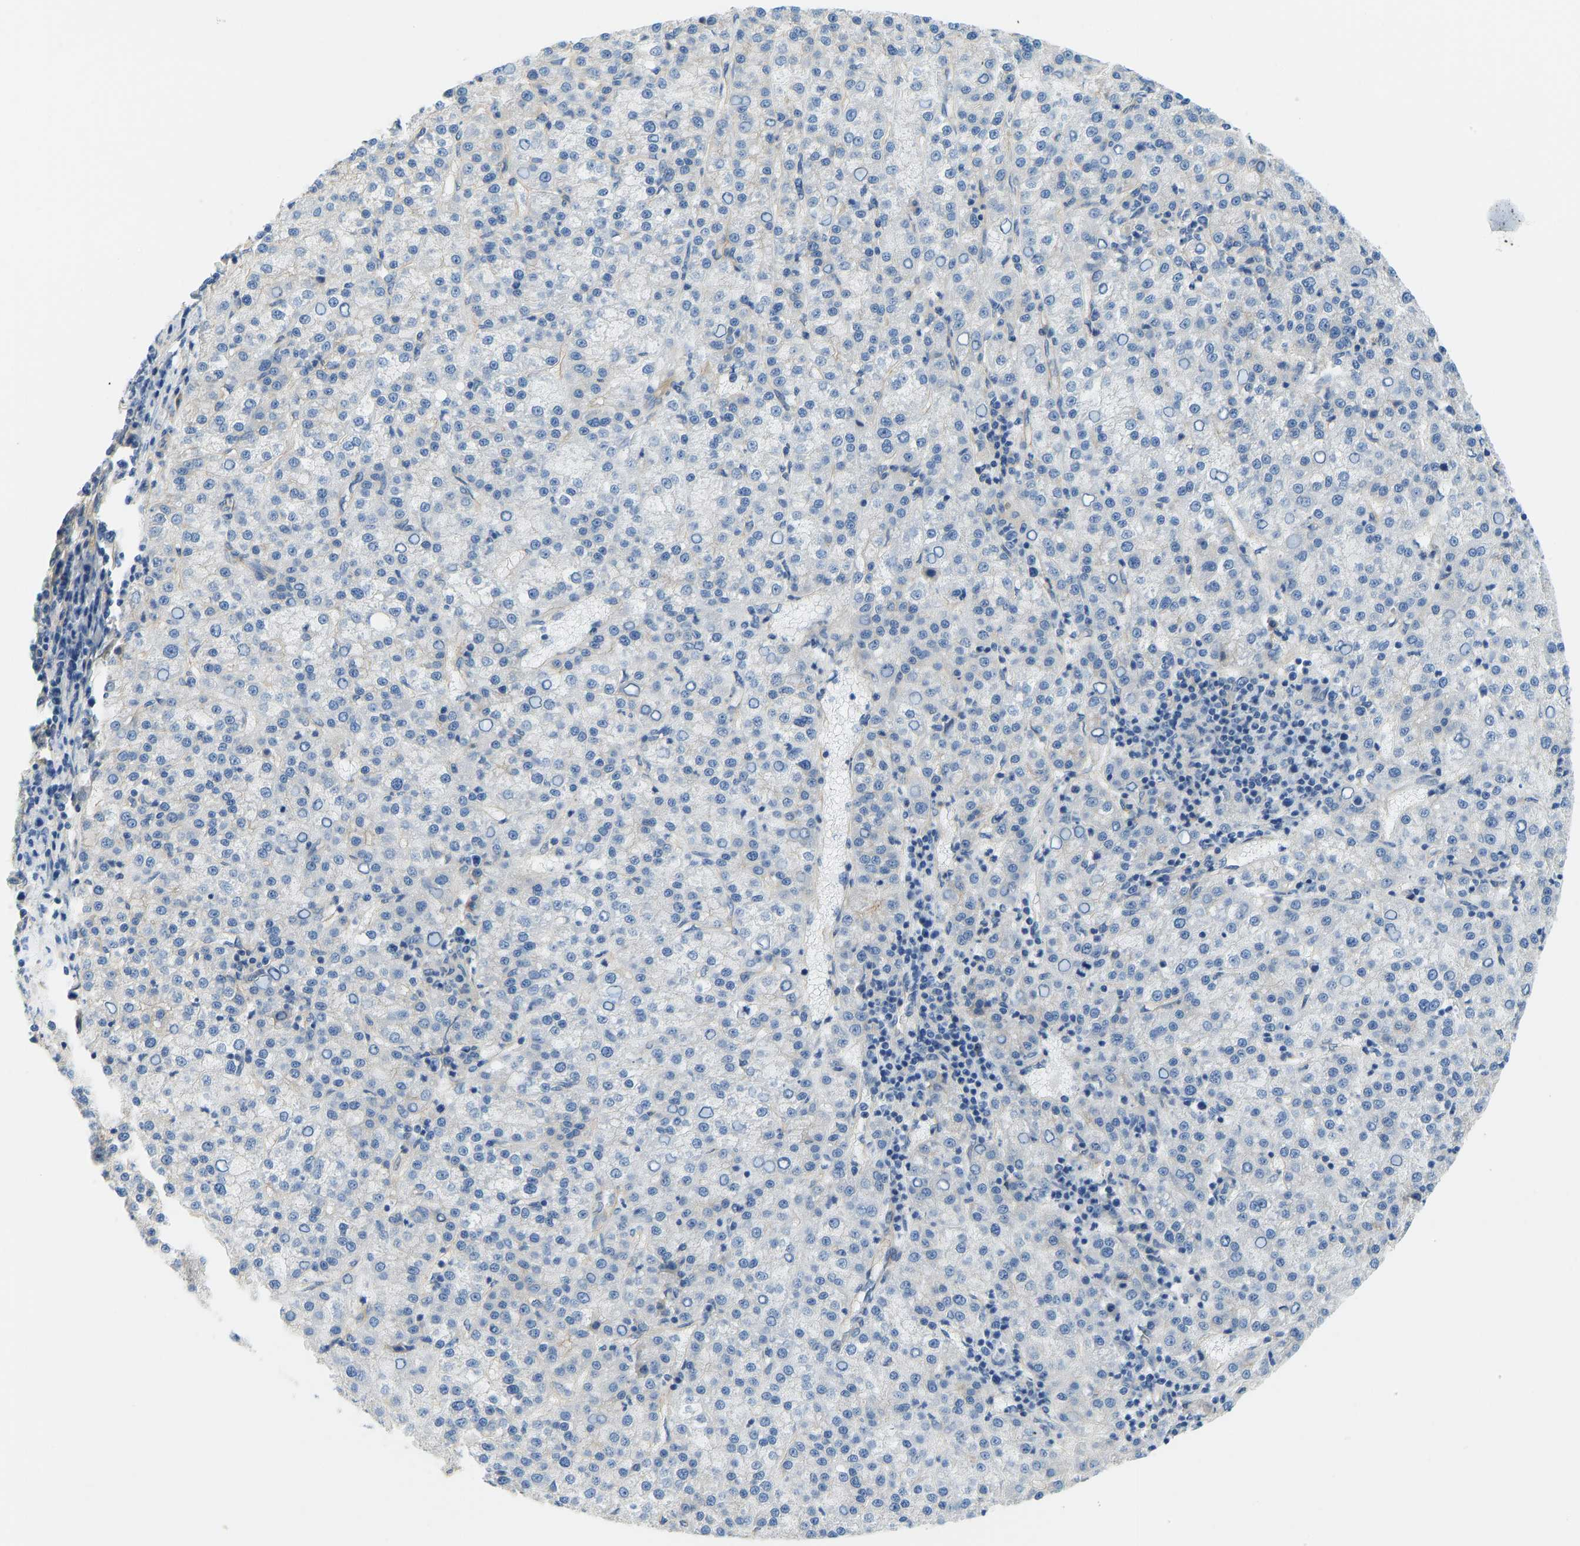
{"staining": {"intensity": "negative", "quantity": "none", "location": "none"}, "tissue": "liver cancer", "cell_type": "Tumor cells", "image_type": "cancer", "snomed": [{"axis": "morphology", "description": "Carcinoma, Hepatocellular, NOS"}, {"axis": "topography", "description": "Liver"}], "caption": "A photomicrograph of liver cancer stained for a protein displays no brown staining in tumor cells.", "gene": "CHAD", "patient": {"sex": "female", "age": 58}}